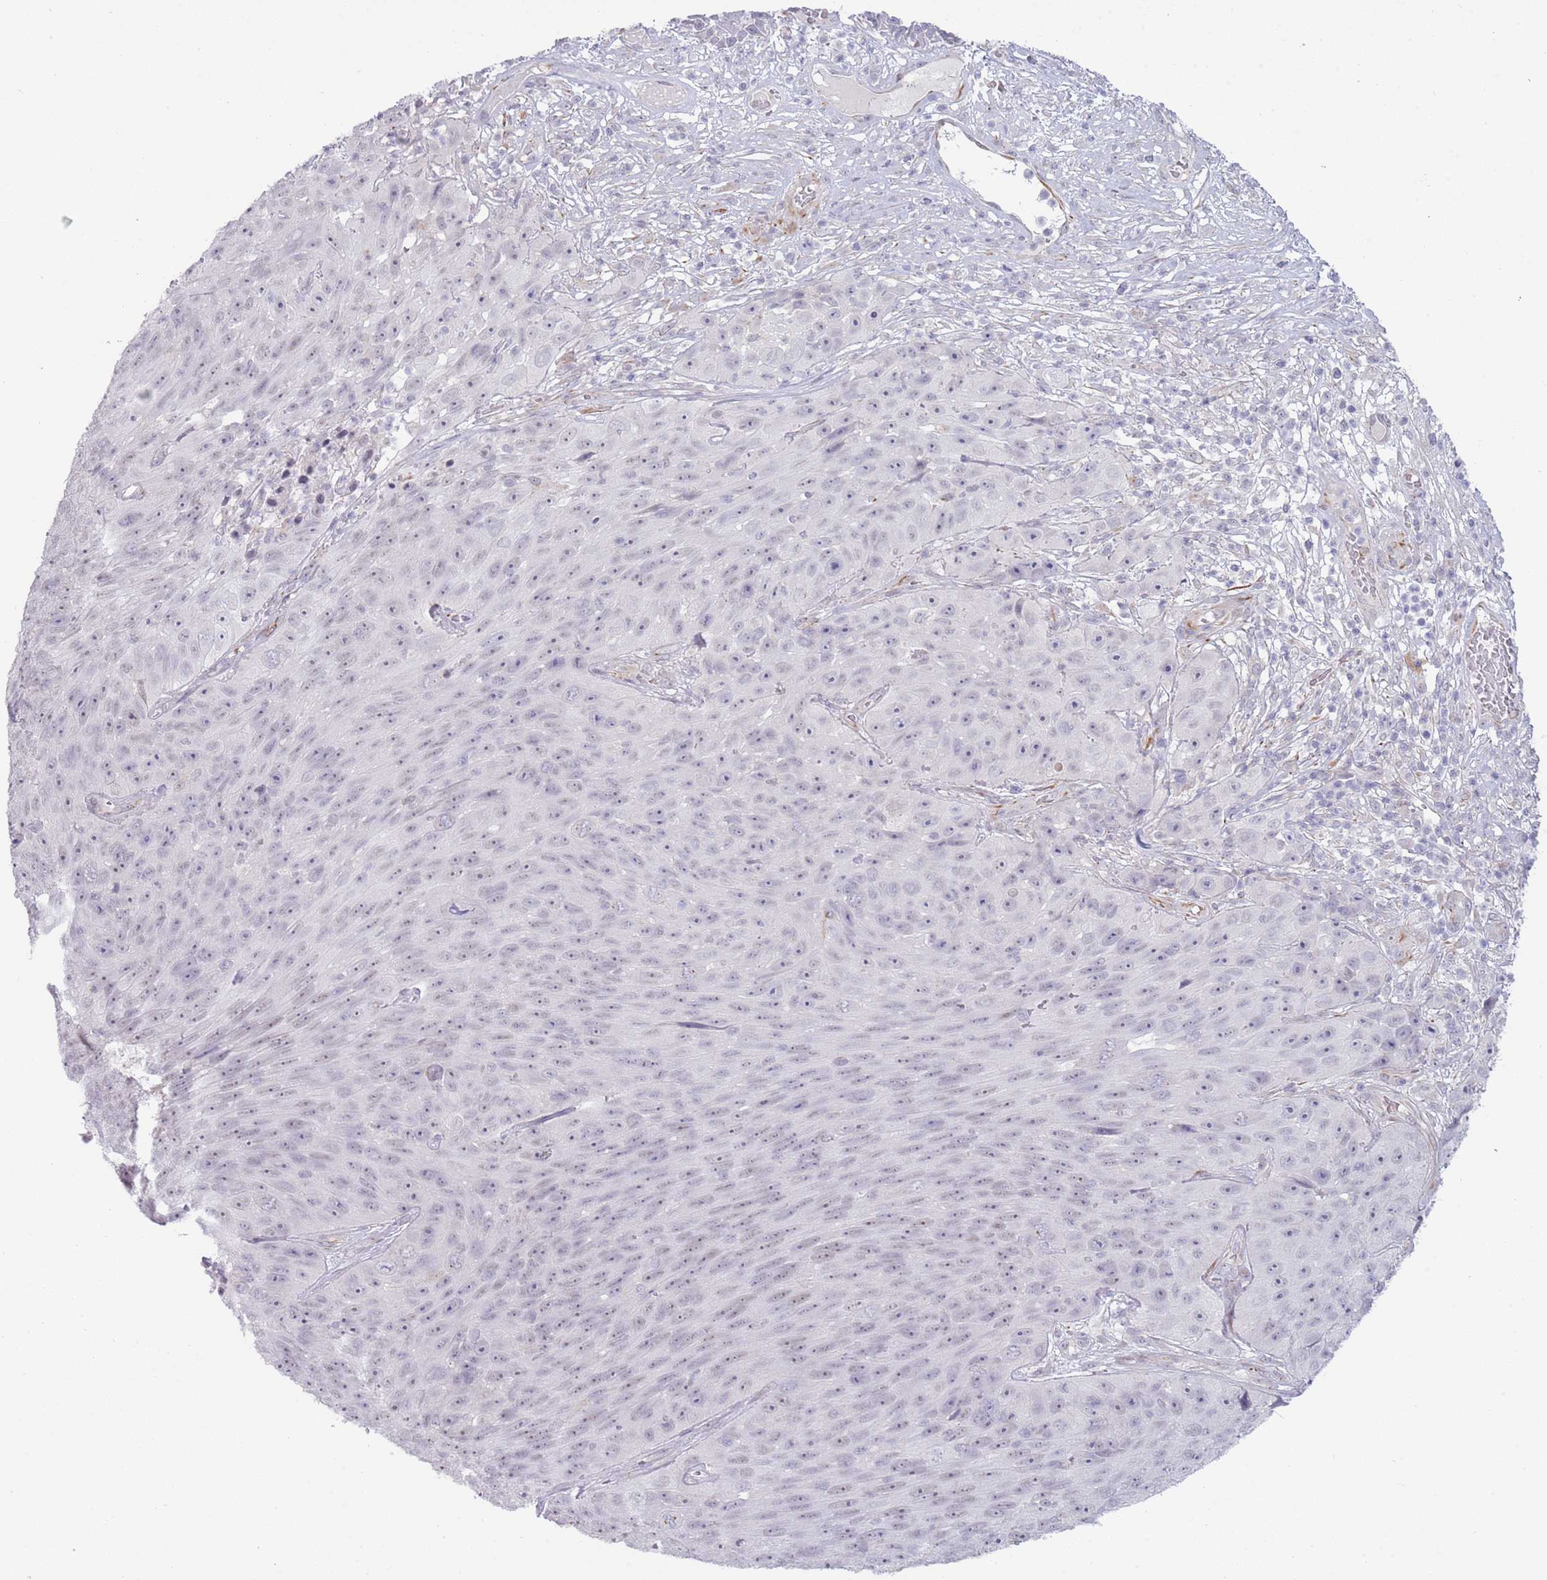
{"staining": {"intensity": "weak", "quantity": "<25%", "location": "nuclear"}, "tissue": "skin cancer", "cell_type": "Tumor cells", "image_type": "cancer", "snomed": [{"axis": "morphology", "description": "Squamous cell carcinoma, NOS"}, {"axis": "topography", "description": "Skin"}], "caption": "An immunohistochemistry histopathology image of squamous cell carcinoma (skin) is shown. There is no staining in tumor cells of squamous cell carcinoma (skin).", "gene": "NBPF3", "patient": {"sex": "female", "age": 87}}